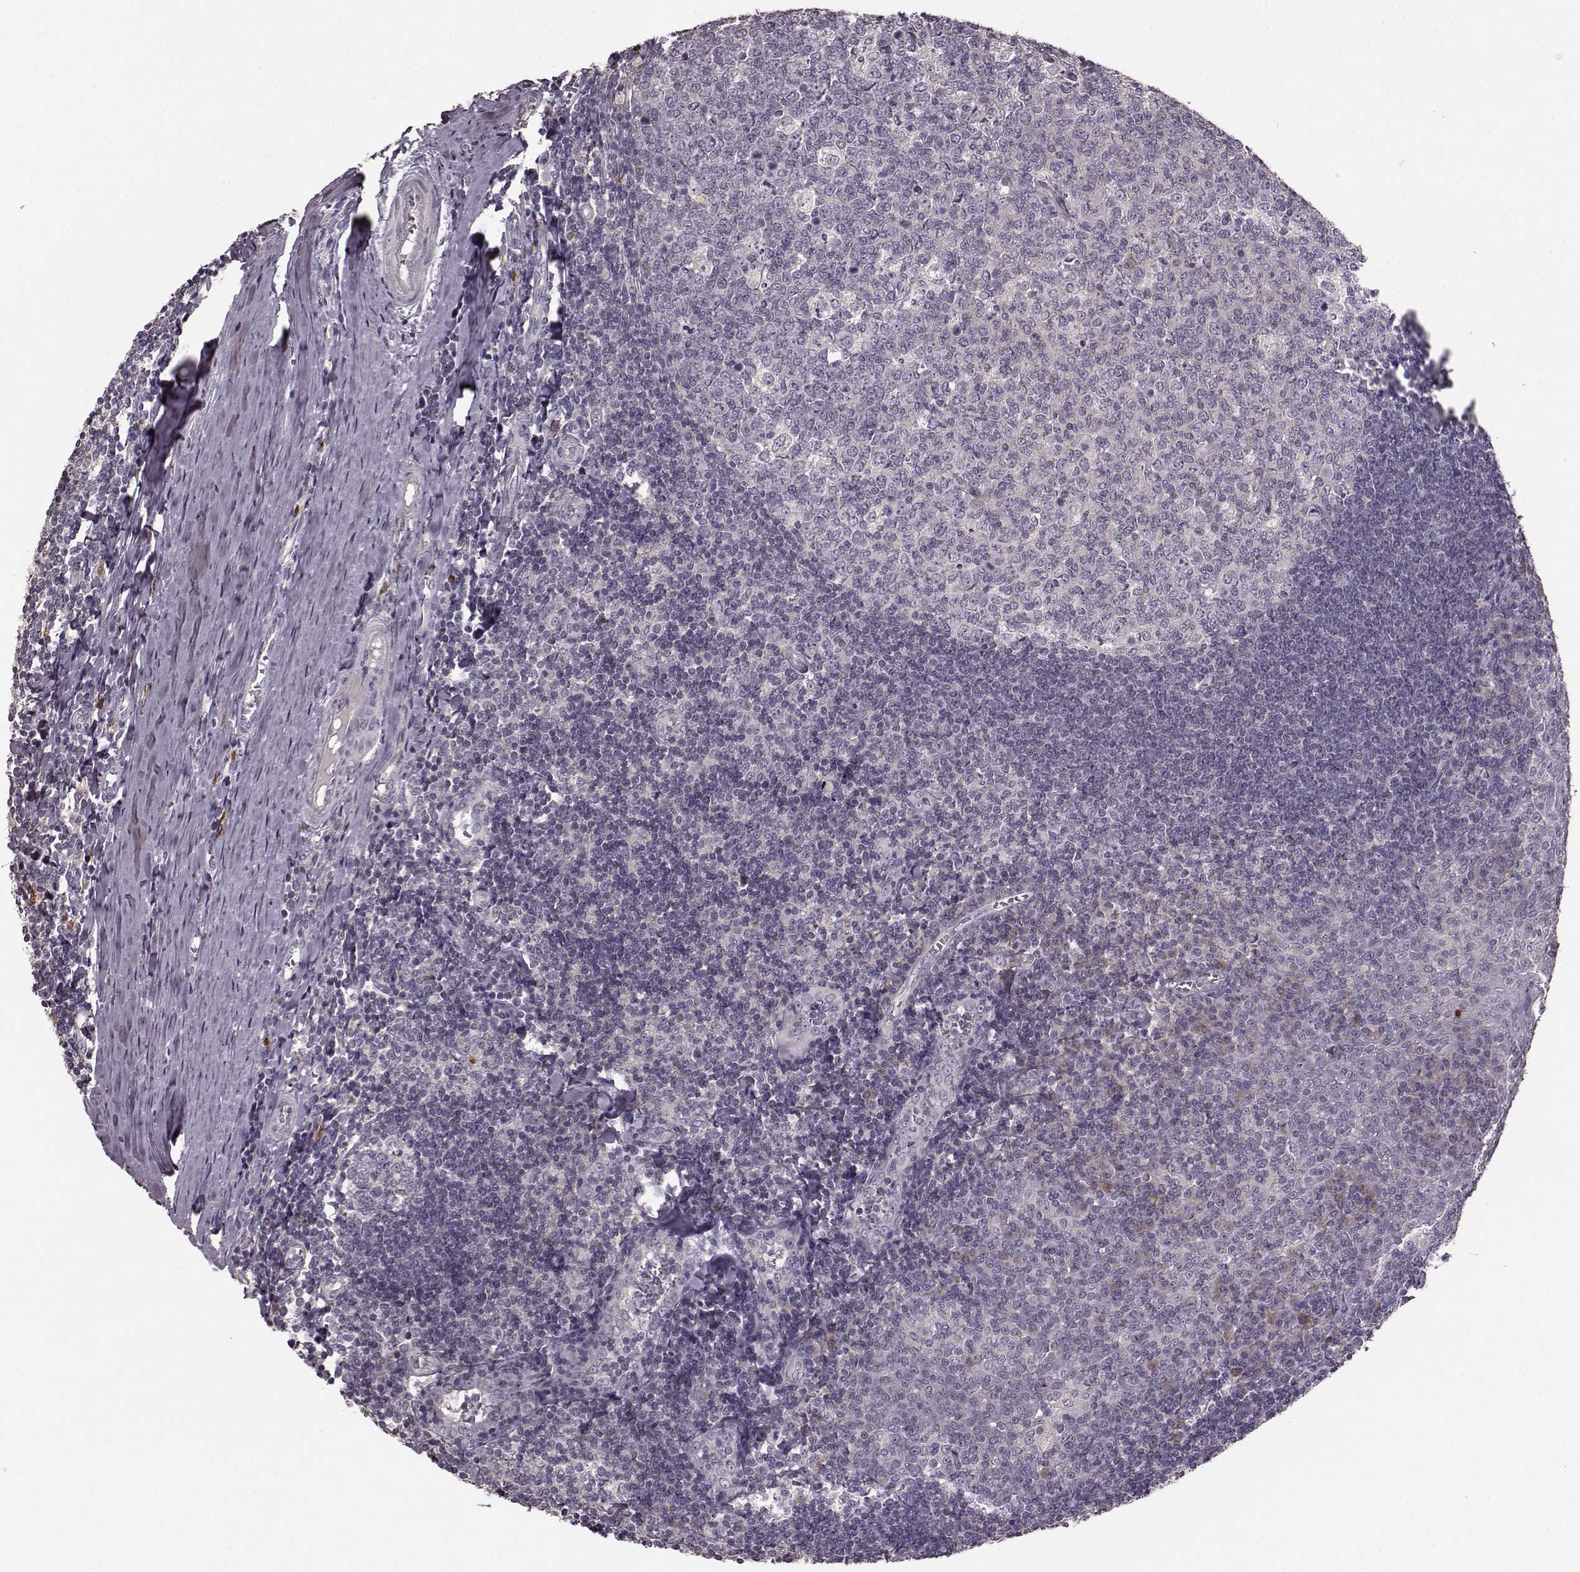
{"staining": {"intensity": "negative", "quantity": "none", "location": "none"}, "tissue": "tonsil", "cell_type": "Germinal center cells", "image_type": "normal", "snomed": [{"axis": "morphology", "description": "Normal tissue, NOS"}, {"axis": "topography", "description": "Tonsil"}], "caption": "The photomicrograph shows no significant positivity in germinal center cells of tonsil.", "gene": "SLC52A3", "patient": {"sex": "female", "age": 12}}